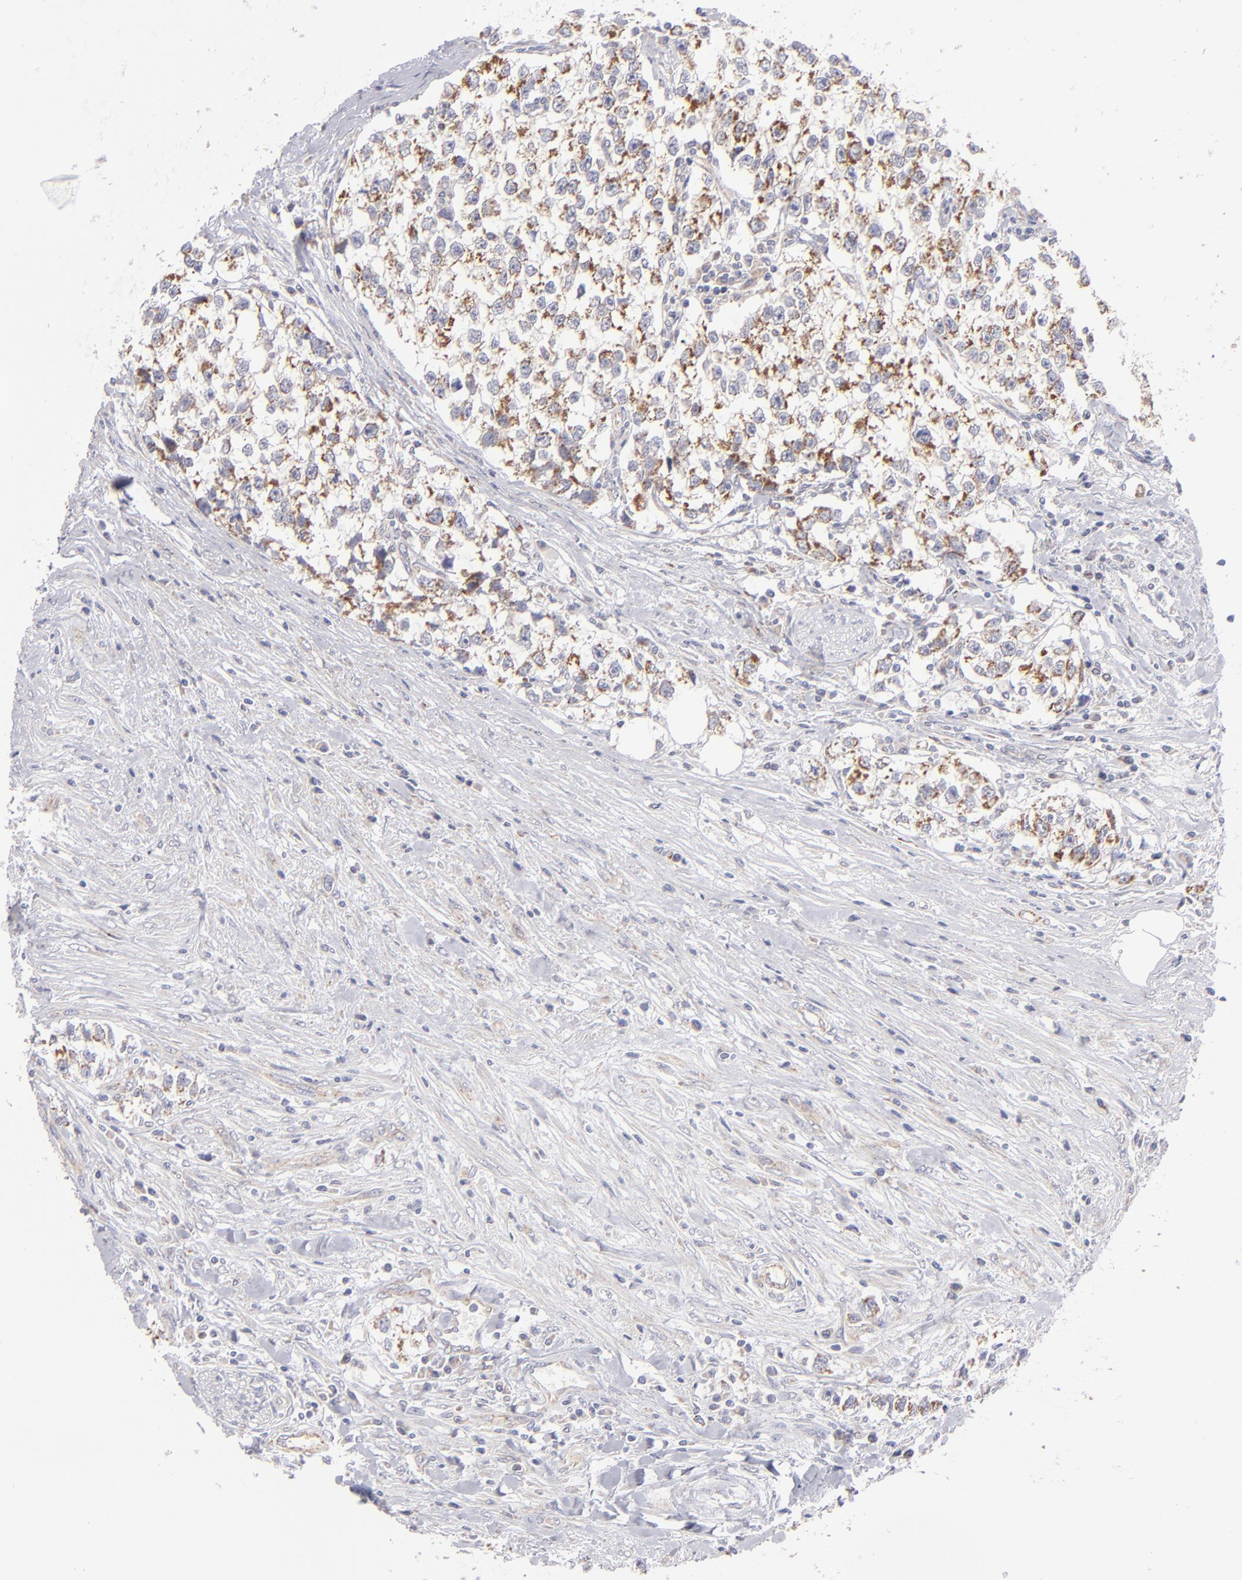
{"staining": {"intensity": "moderate", "quantity": ">75%", "location": "cytoplasmic/membranous"}, "tissue": "testis cancer", "cell_type": "Tumor cells", "image_type": "cancer", "snomed": [{"axis": "morphology", "description": "Seminoma, NOS"}, {"axis": "morphology", "description": "Carcinoma, Embryonal, NOS"}, {"axis": "topography", "description": "Testis"}], "caption": "This is an image of IHC staining of testis embryonal carcinoma, which shows moderate expression in the cytoplasmic/membranous of tumor cells.", "gene": "HCCS", "patient": {"sex": "male", "age": 30}}